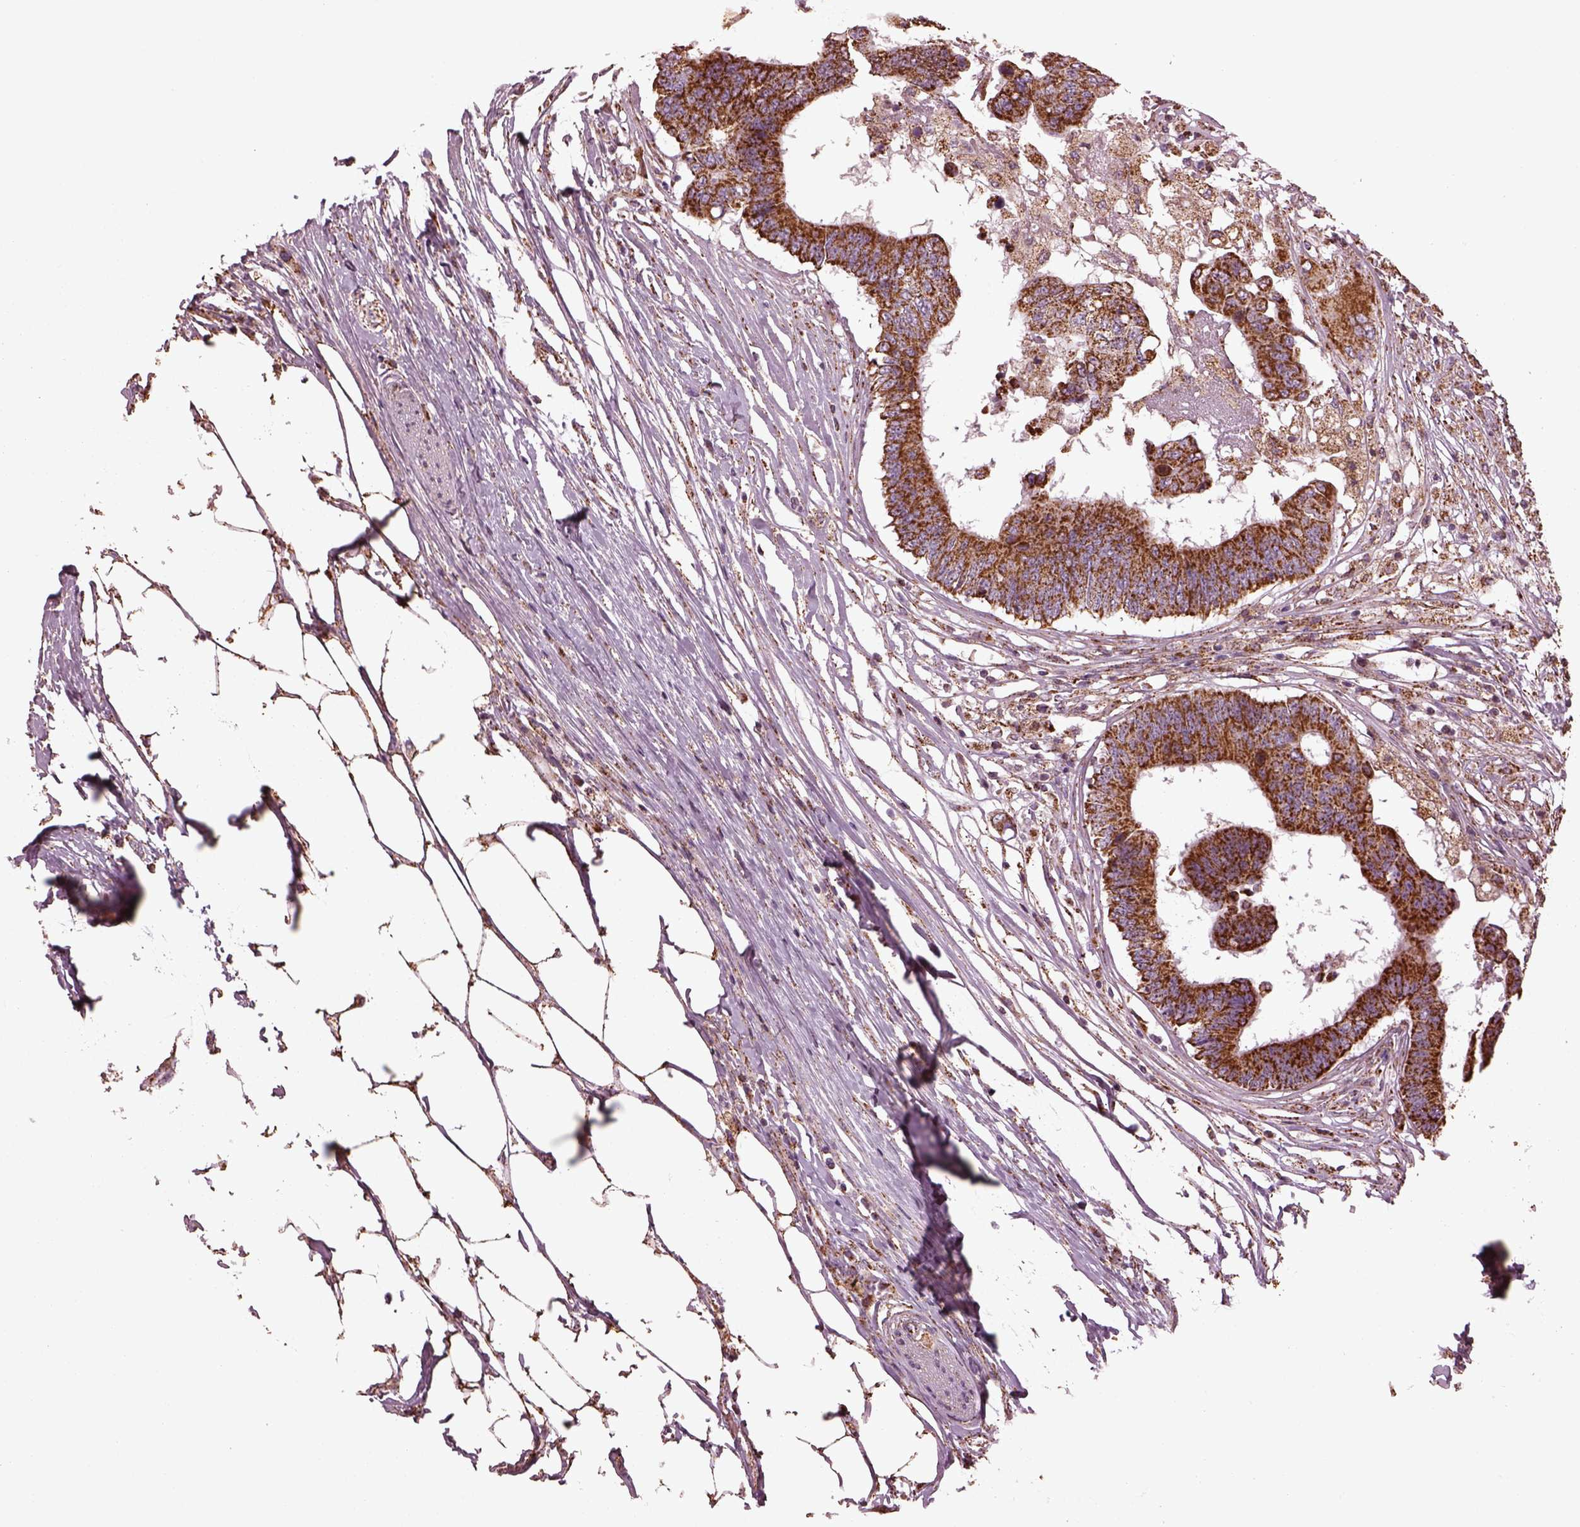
{"staining": {"intensity": "moderate", "quantity": ">75%", "location": "cytoplasmic/membranous"}, "tissue": "colorectal cancer", "cell_type": "Tumor cells", "image_type": "cancer", "snomed": [{"axis": "morphology", "description": "Adenocarcinoma, NOS"}, {"axis": "topography", "description": "Colon"}], "caption": "An IHC photomicrograph of tumor tissue is shown. Protein staining in brown labels moderate cytoplasmic/membranous positivity in adenocarcinoma (colorectal) within tumor cells.", "gene": "TMEM254", "patient": {"sex": "female", "age": 48}}